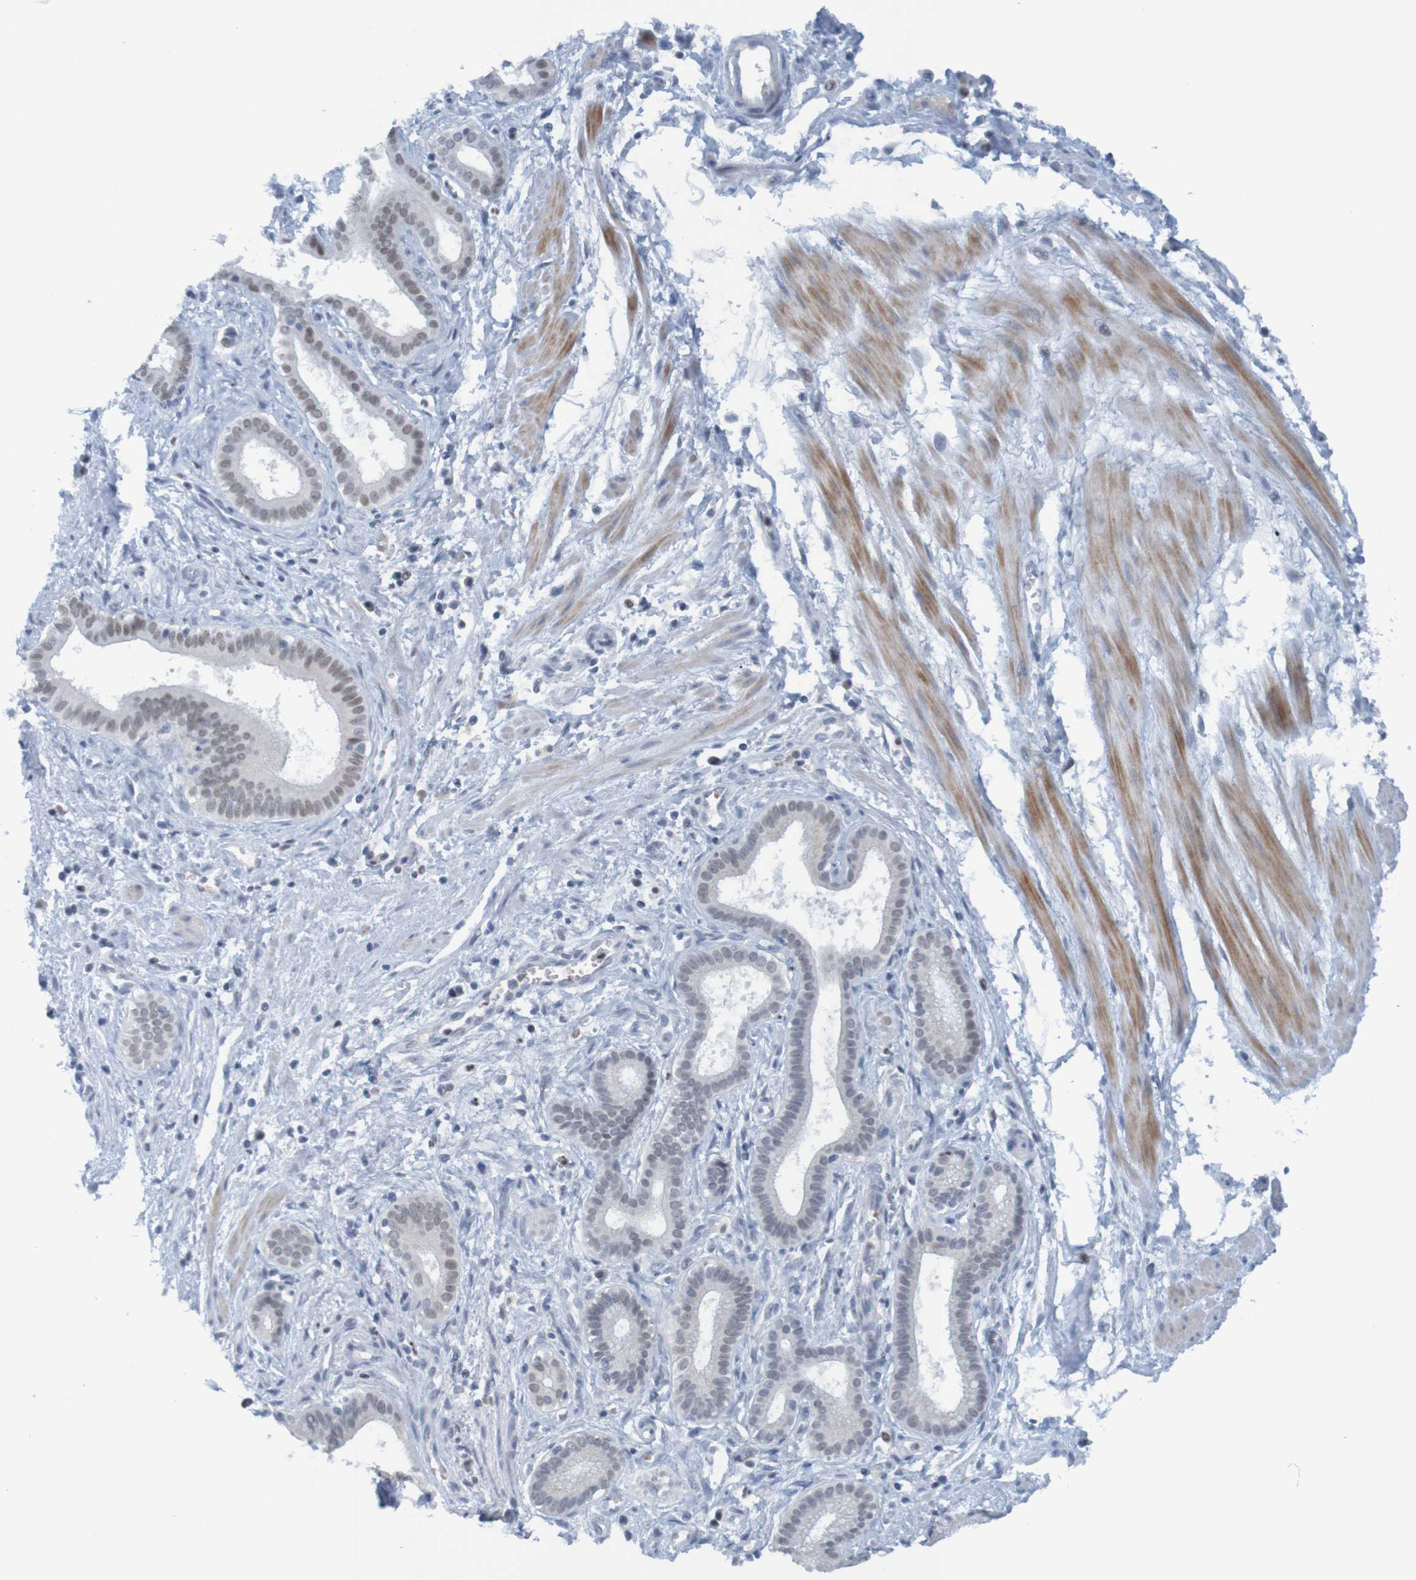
{"staining": {"intensity": "negative", "quantity": "none", "location": "none"}, "tissue": "pancreatic cancer", "cell_type": "Tumor cells", "image_type": "cancer", "snomed": [{"axis": "morphology", "description": "Normal tissue, NOS"}, {"axis": "topography", "description": "Lymph node"}], "caption": "Tumor cells show no significant protein positivity in pancreatic cancer.", "gene": "USP36", "patient": {"sex": "male", "age": 50}}